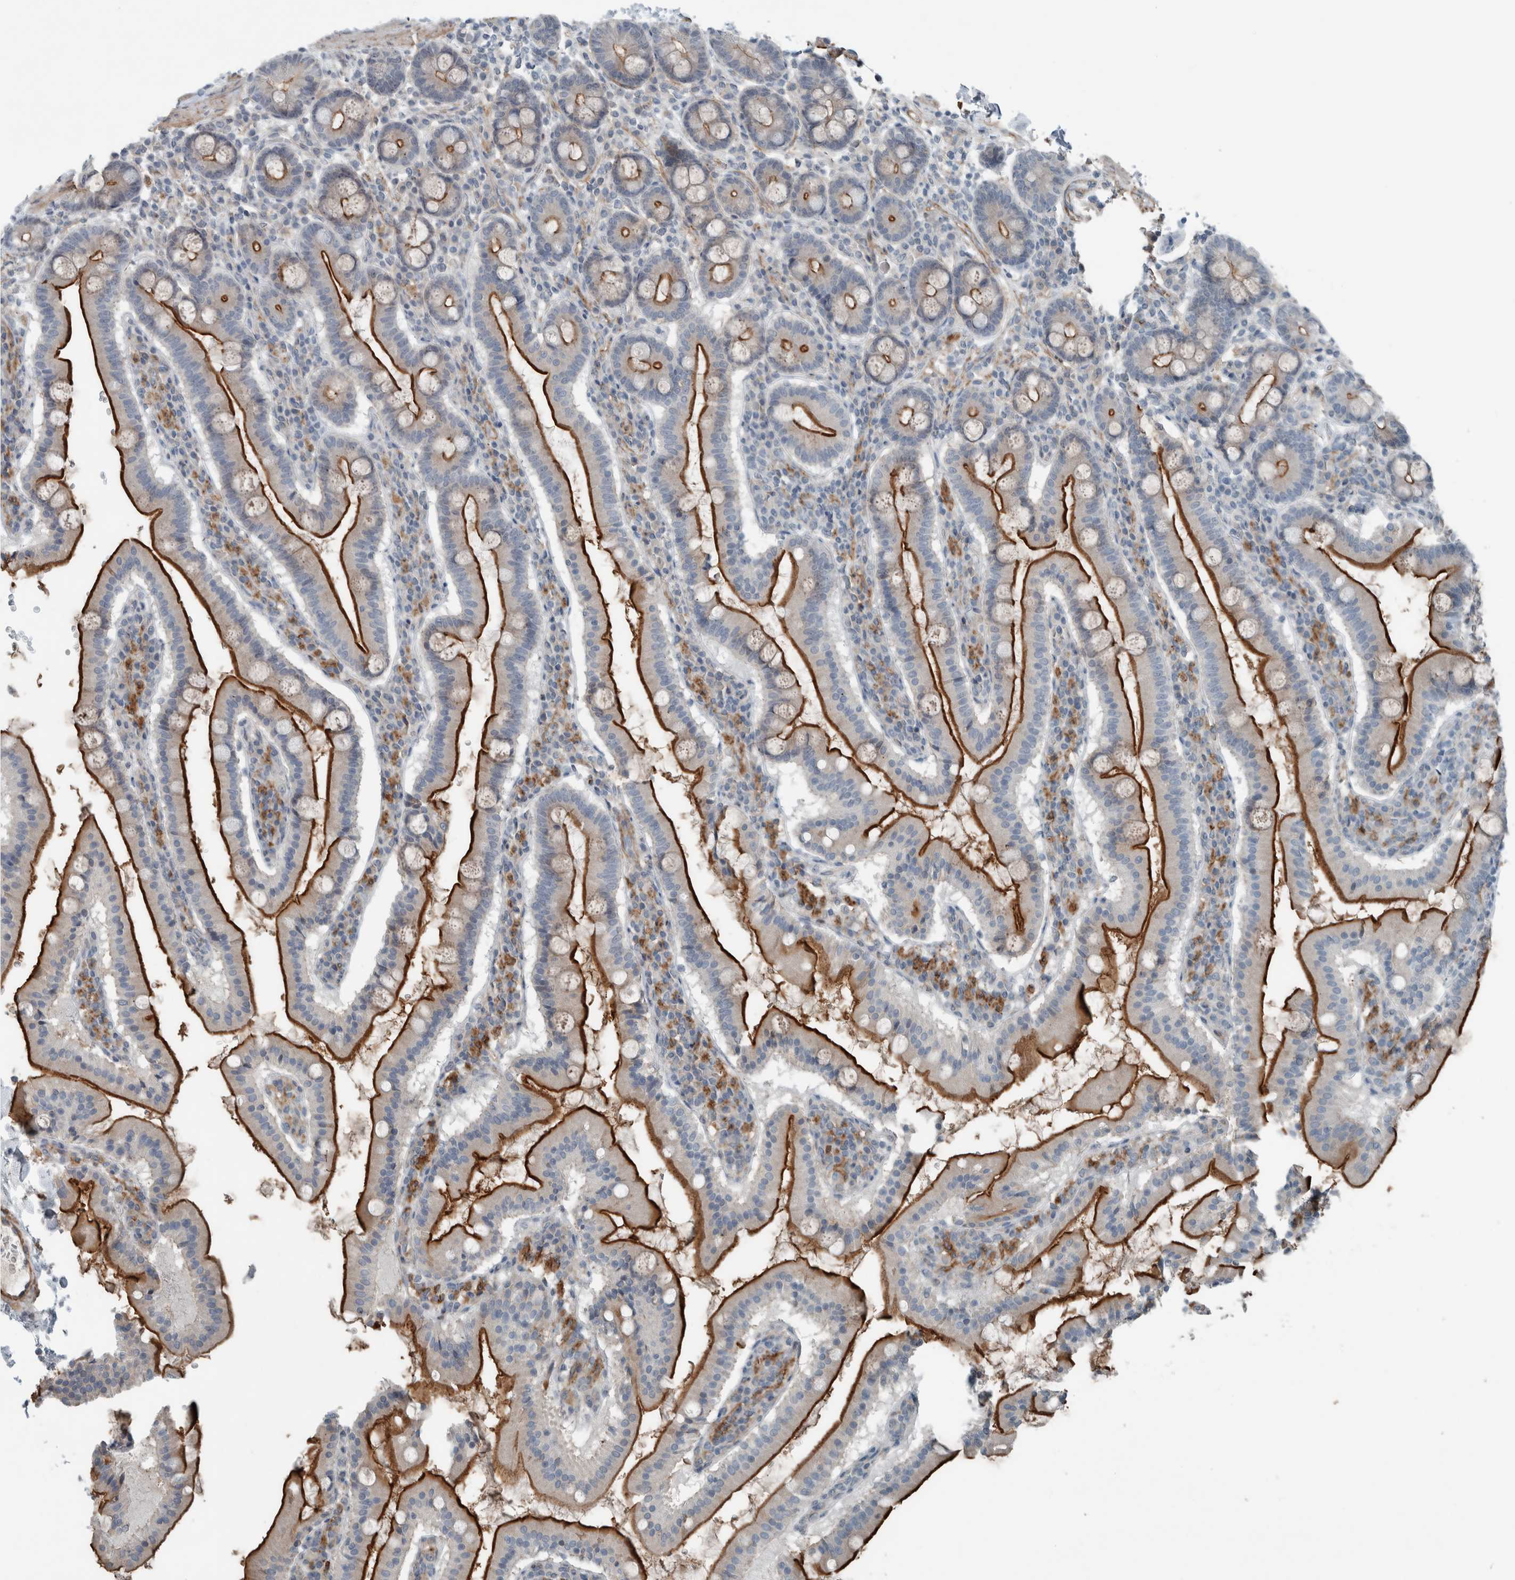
{"staining": {"intensity": "strong", "quantity": ">75%", "location": "cytoplasmic/membranous"}, "tissue": "duodenum", "cell_type": "Glandular cells", "image_type": "normal", "snomed": [{"axis": "morphology", "description": "Normal tissue, NOS"}, {"axis": "morphology", "description": "Adenocarcinoma, NOS"}, {"axis": "topography", "description": "Pancreas"}, {"axis": "topography", "description": "Duodenum"}], "caption": "Immunohistochemical staining of unremarkable duodenum reveals high levels of strong cytoplasmic/membranous positivity in about >75% of glandular cells. (DAB IHC with brightfield microscopy, high magnification).", "gene": "JADE2", "patient": {"sex": "male", "age": 50}}